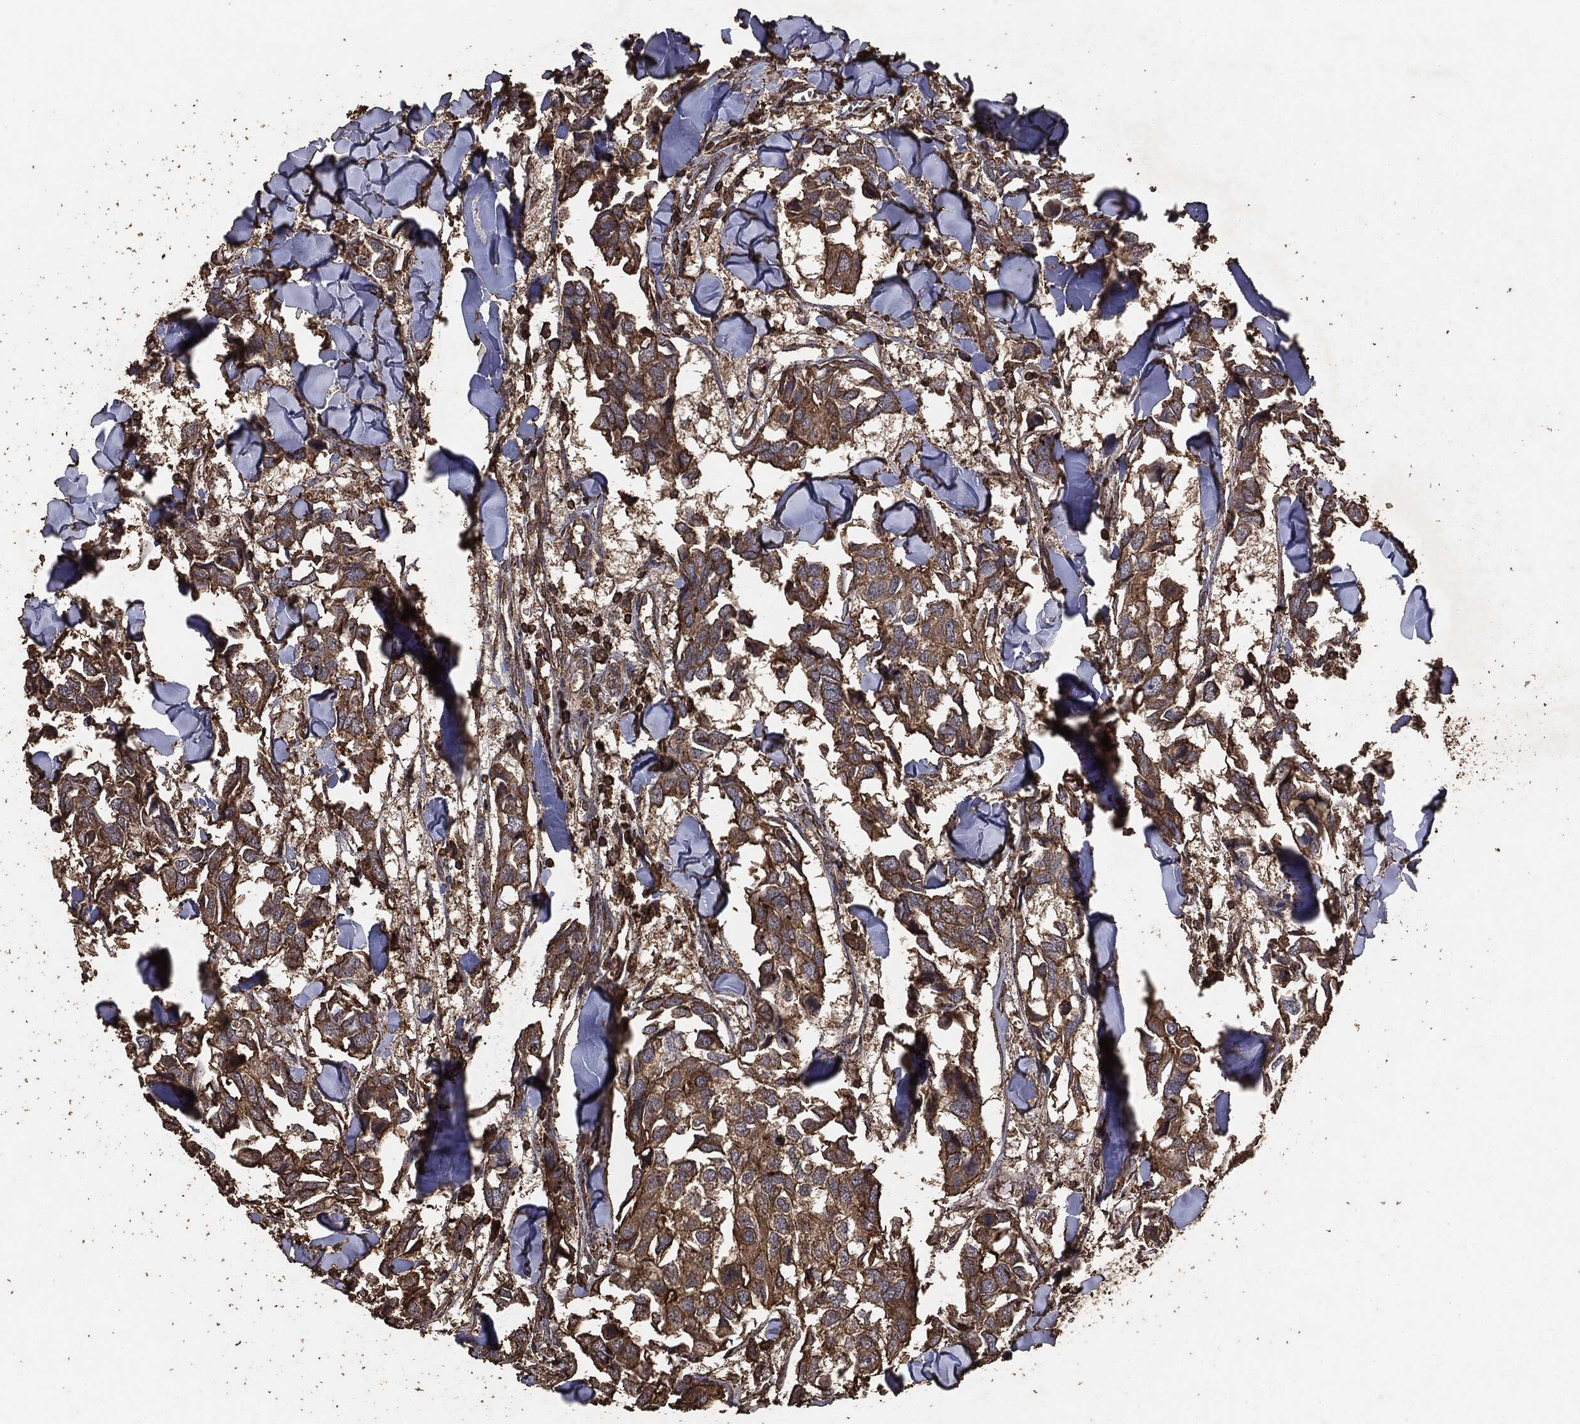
{"staining": {"intensity": "moderate", "quantity": ">75%", "location": "cytoplasmic/membranous"}, "tissue": "breast cancer", "cell_type": "Tumor cells", "image_type": "cancer", "snomed": [{"axis": "morphology", "description": "Duct carcinoma"}, {"axis": "topography", "description": "Breast"}], "caption": "Tumor cells exhibit medium levels of moderate cytoplasmic/membranous staining in about >75% of cells in breast infiltrating ductal carcinoma. (IHC, brightfield microscopy, high magnification).", "gene": "MTOR", "patient": {"sex": "female", "age": 83}}